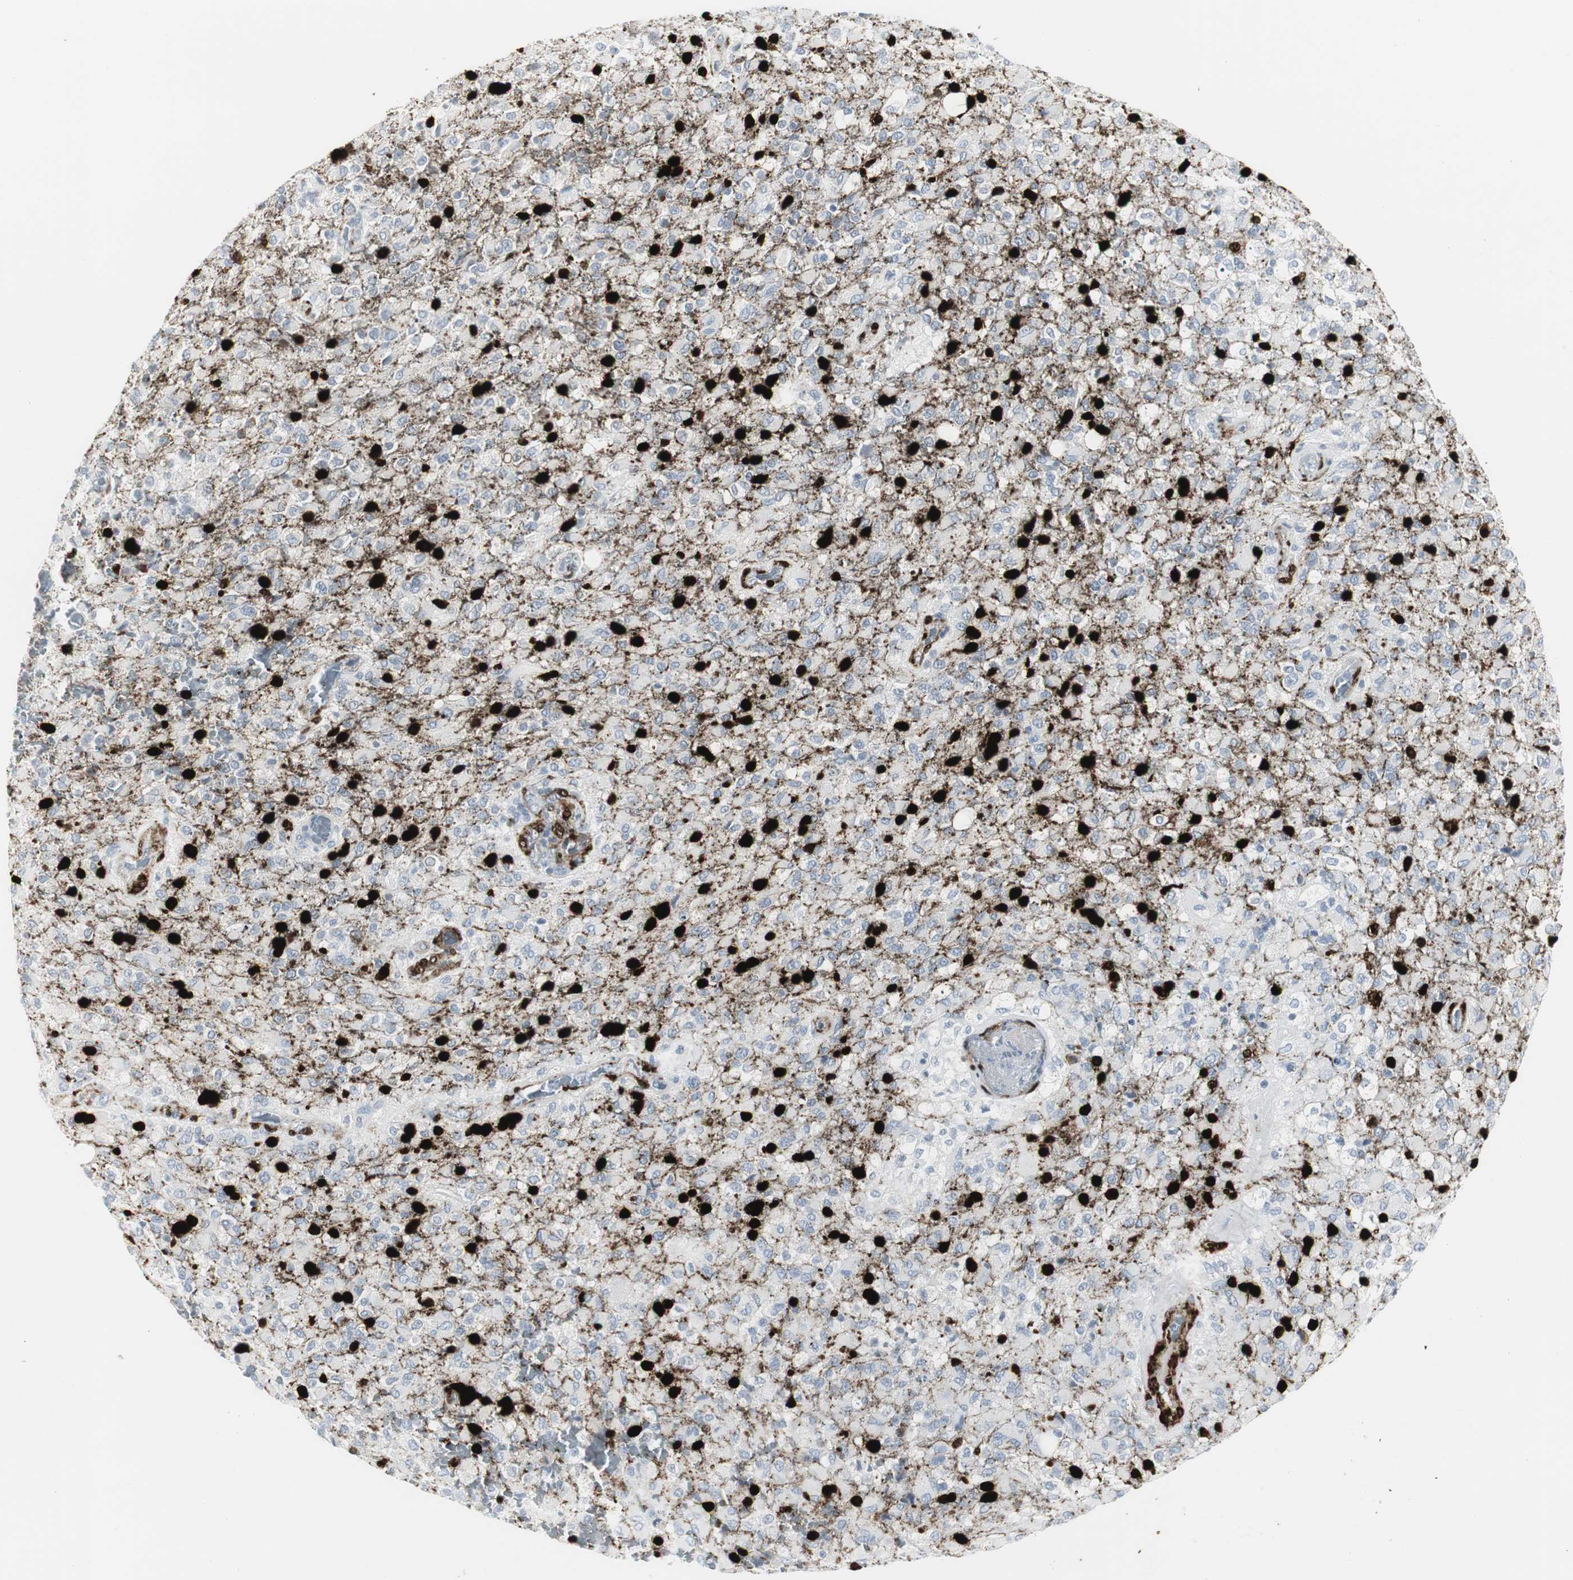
{"staining": {"intensity": "strong", "quantity": "25%-75%", "location": "cytoplasmic/membranous,nuclear"}, "tissue": "glioma", "cell_type": "Tumor cells", "image_type": "cancer", "snomed": [{"axis": "morphology", "description": "Glioma, malignant, High grade"}, {"axis": "topography", "description": "Brain"}], "caption": "High-grade glioma (malignant) stained with a brown dye reveals strong cytoplasmic/membranous and nuclear positive expression in approximately 25%-75% of tumor cells.", "gene": "PPP1R14A", "patient": {"sex": "male", "age": 71}}